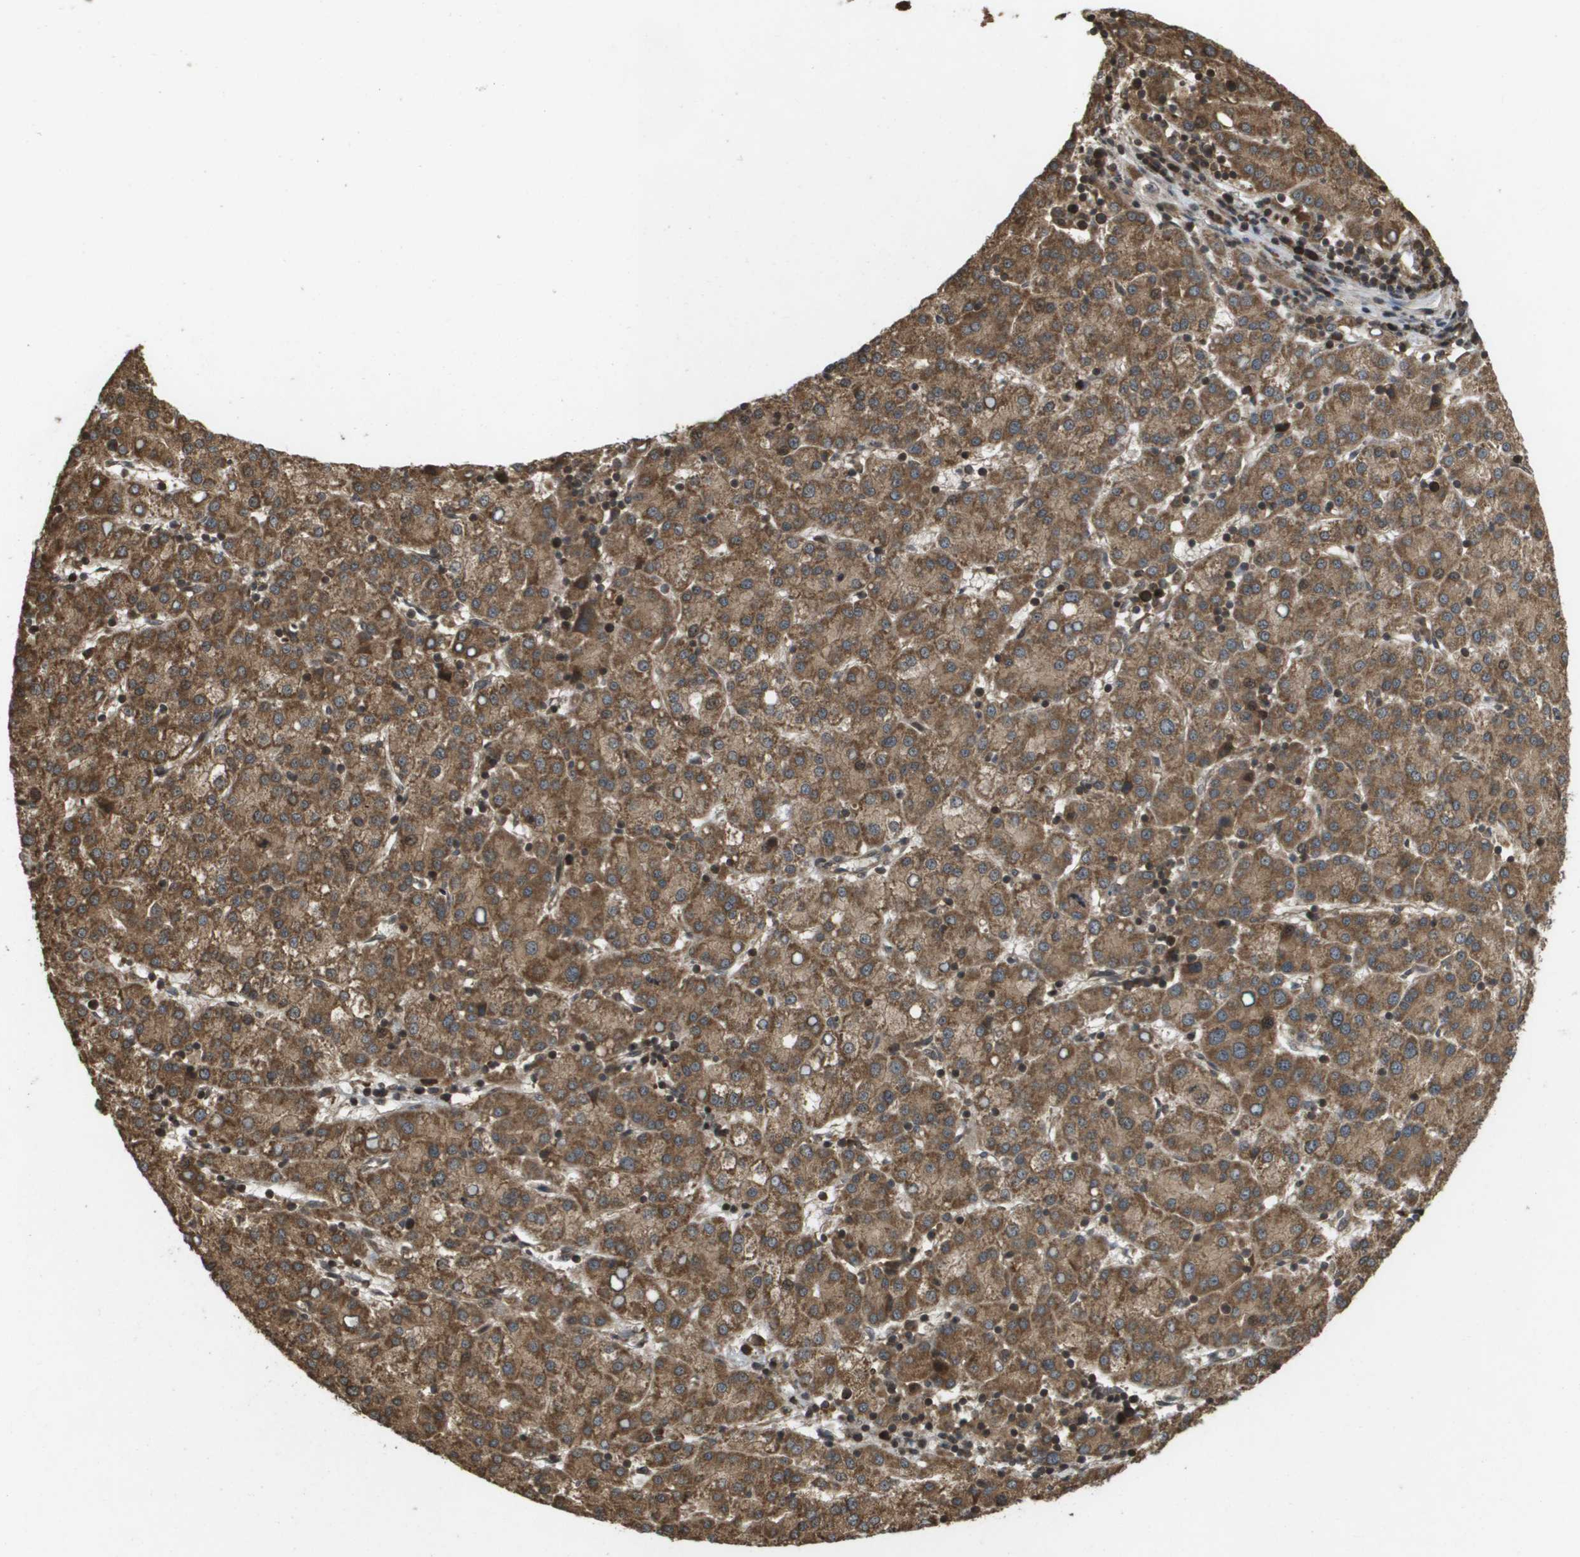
{"staining": {"intensity": "moderate", "quantity": ">75%", "location": "cytoplasmic/membranous"}, "tissue": "liver cancer", "cell_type": "Tumor cells", "image_type": "cancer", "snomed": [{"axis": "morphology", "description": "Carcinoma, Hepatocellular, NOS"}, {"axis": "topography", "description": "Liver"}], "caption": "Liver hepatocellular carcinoma stained with DAB immunohistochemistry (IHC) displays medium levels of moderate cytoplasmic/membranous positivity in about >75% of tumor cells. The protein is shown in brown color, while the nuclei are stained blue.", "gene": "KIF11", "patient": {"sex": "female", "age": 58}}